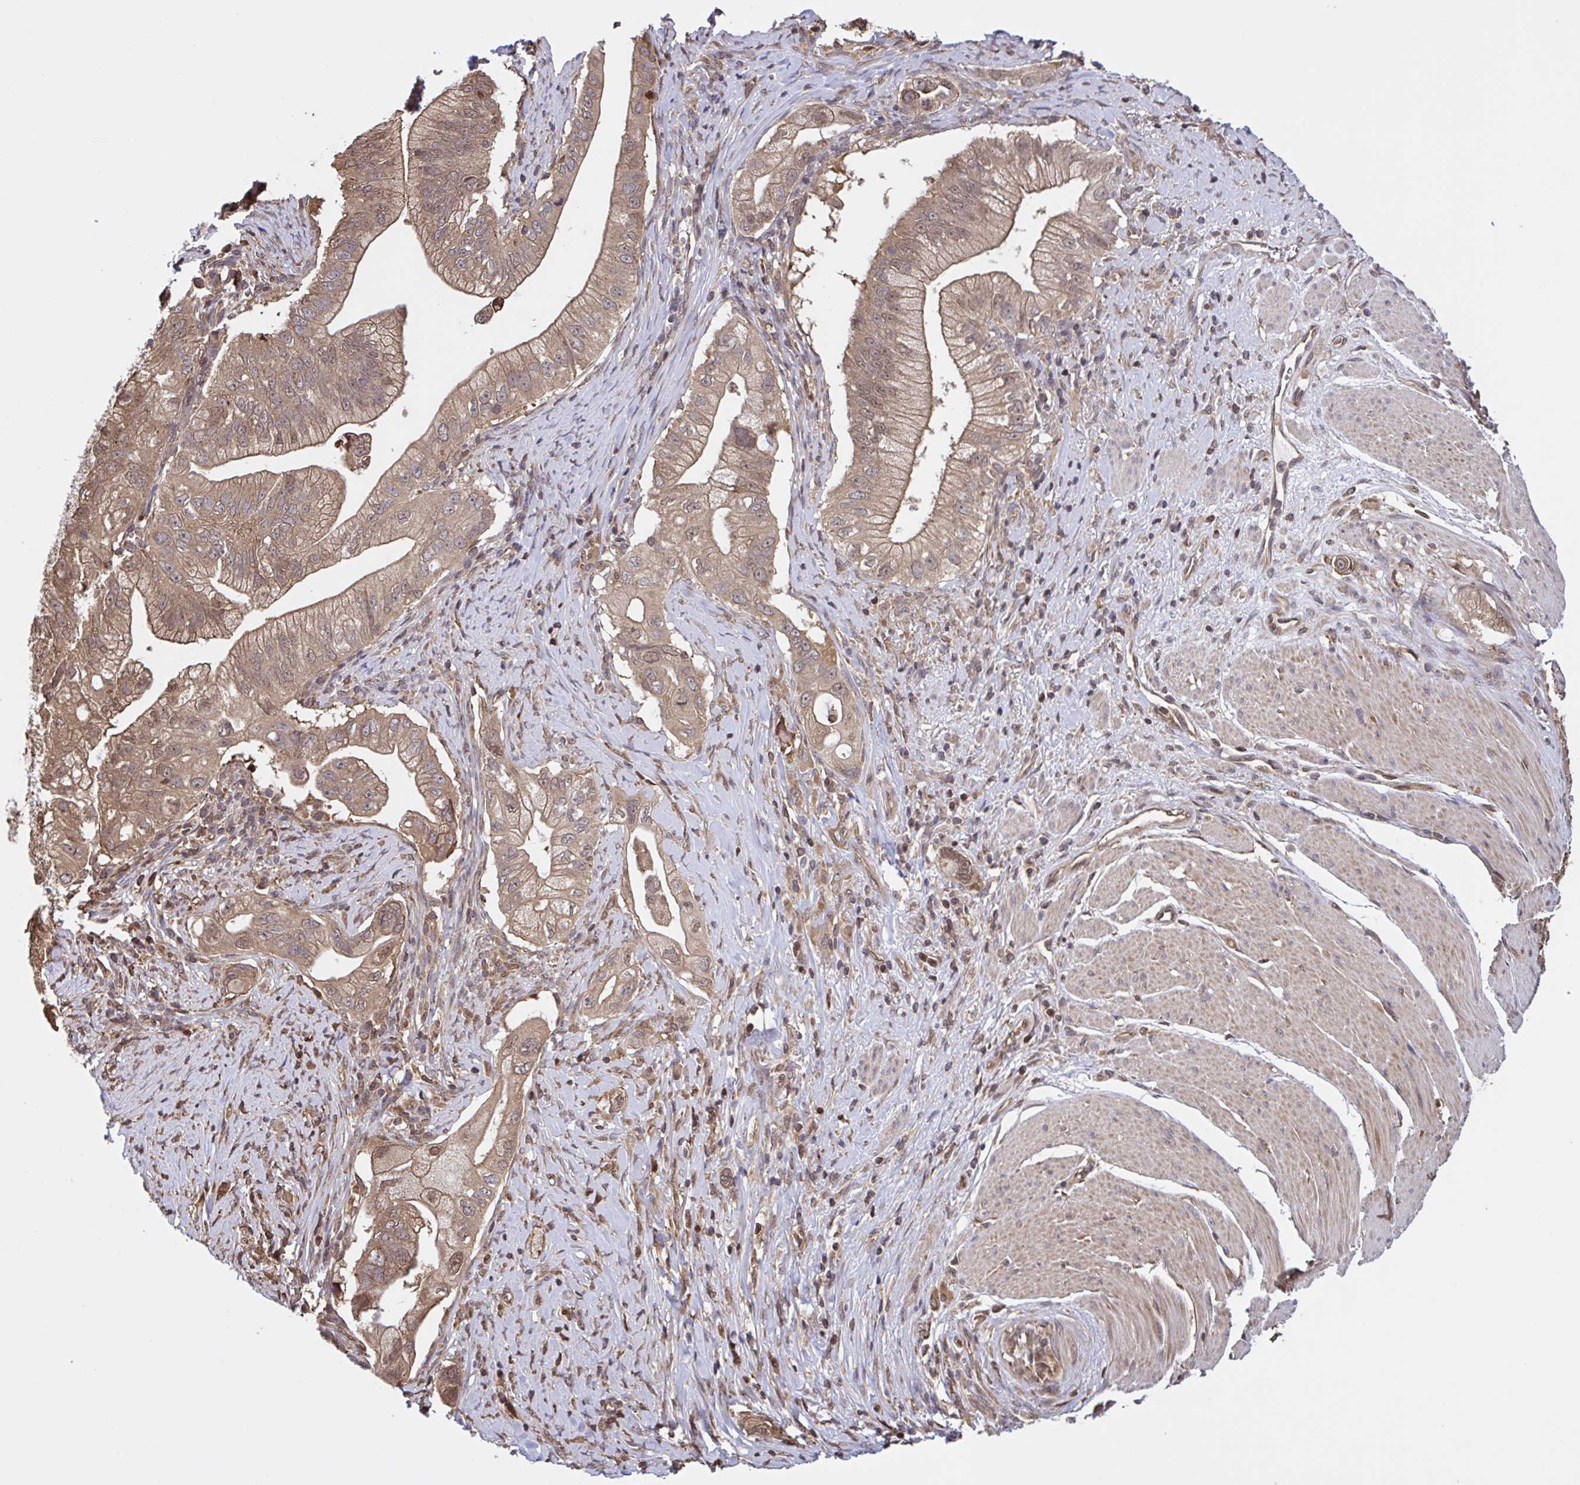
{"staining": {"intensity": "weak", "quantity": ">75%", "location": "cytoplasmic/membranous"}, "tissue": "pancreatic cancer", "cell_type": "Tumor cells", "image_type": "cancer", "snomed": [{"axis": "morphology", "description": "Adenocarcinoma, NOS"}, {"axis": "topography", "description": "Pancreas"}], "caption": "The image exhibits immunohistochemical staining of pancreatic cancer. There is weak cytoplasmic/membranous expression is identified in approximately >75% of tumor cells.", "gene": "SEC63", "patient": {"sex": "male", "age": 70}}